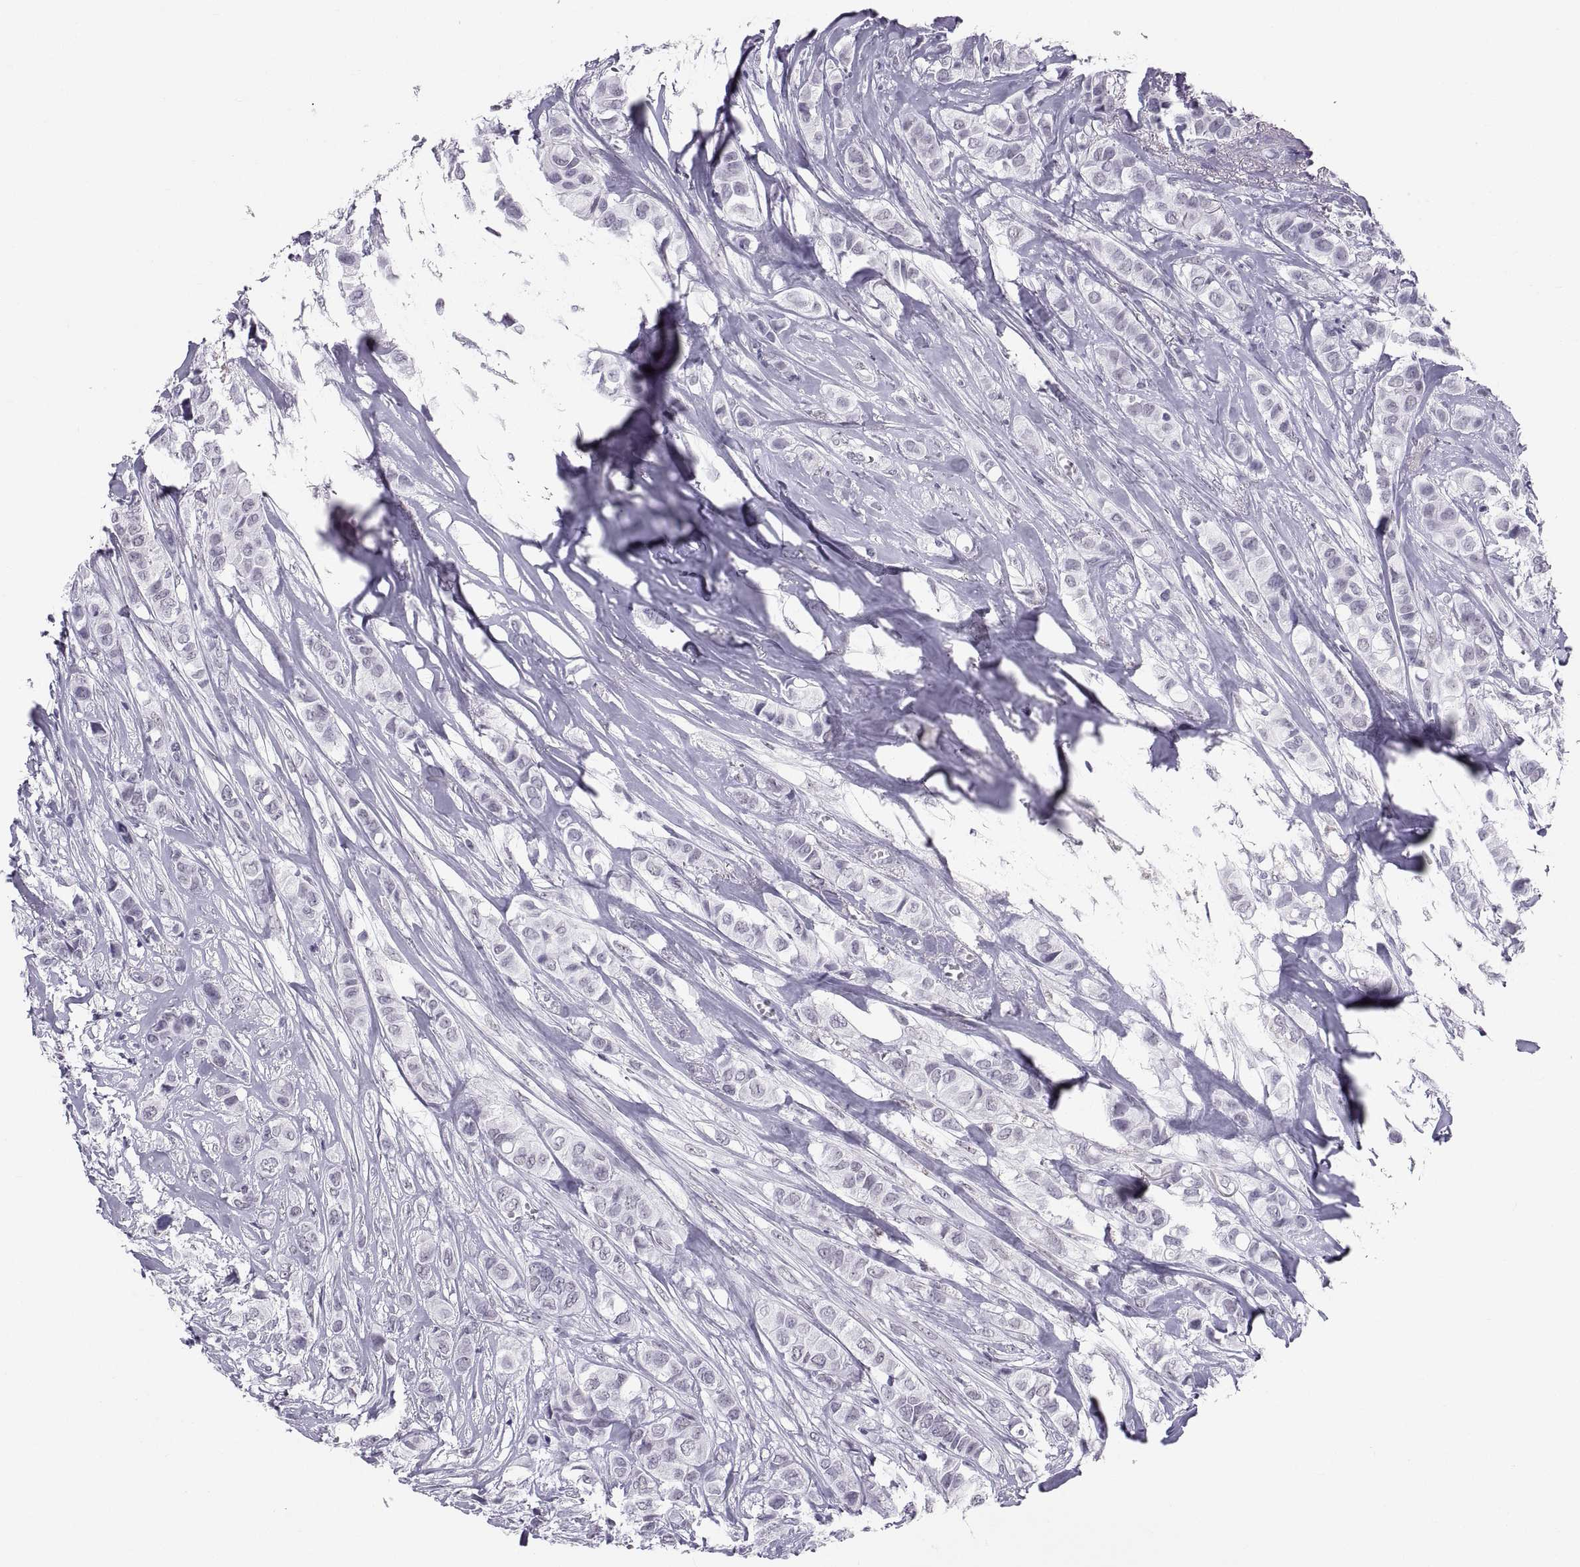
{"staining": {"intensity": "negative", "quantity": "none", "location": "none"}, "tissue": "breast cancer", "cell_type": "Tumor cells", "image_type": "cancer", "snomed": [{"axis": "morphology", "description": "Duct carcinoma"}, {"axis": "topography", "description": "Breast"}], "caption": "The immunohistochemistry micrograph has no significant staining in tumor cells of invasive ductal carcinoma (breast) tissue. (Brightfield microscopy of DAB (3,3'-diaminobenzidine) IHC at high magnification).", "gene": "NEUROD6", "patient": {"sex": "female", "age": 85}}